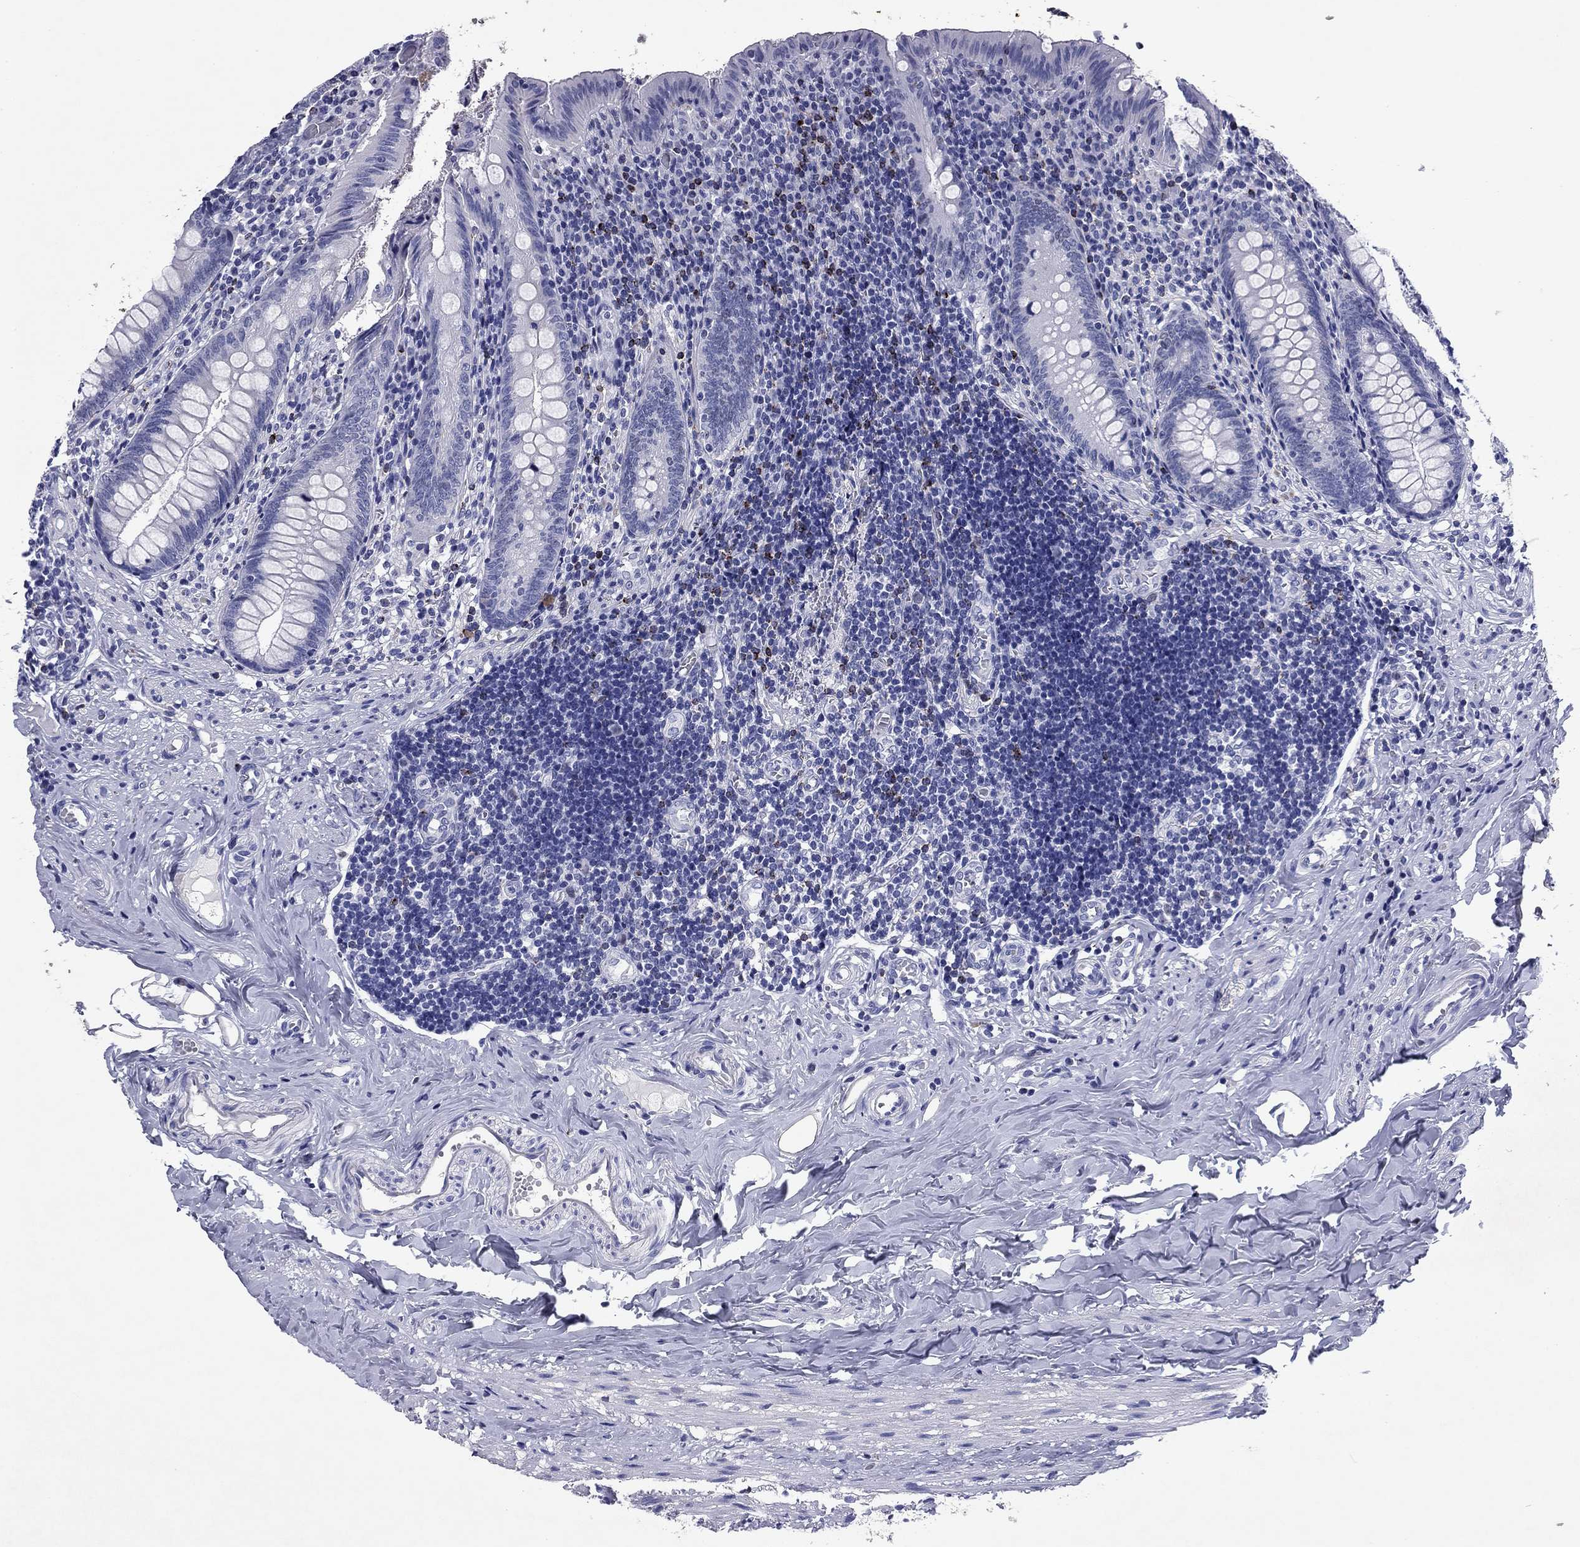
{"staining": {"intensity": "negative", "quantity": "none", "location": "none"}, "tissue": "appendix", "cell_type": "Glandular cells", "image_type": "normal", "snomed": [{"axis": "morphology", "description": "Normal tissue, NOS"}, {"axis": "topography", "description": "Appendix"}], "caption": "IHC of normal appendix demonstrates no staining in glandular cells.", "gene": "GZMK", "patient": {"sex": "female", "age": 23}}